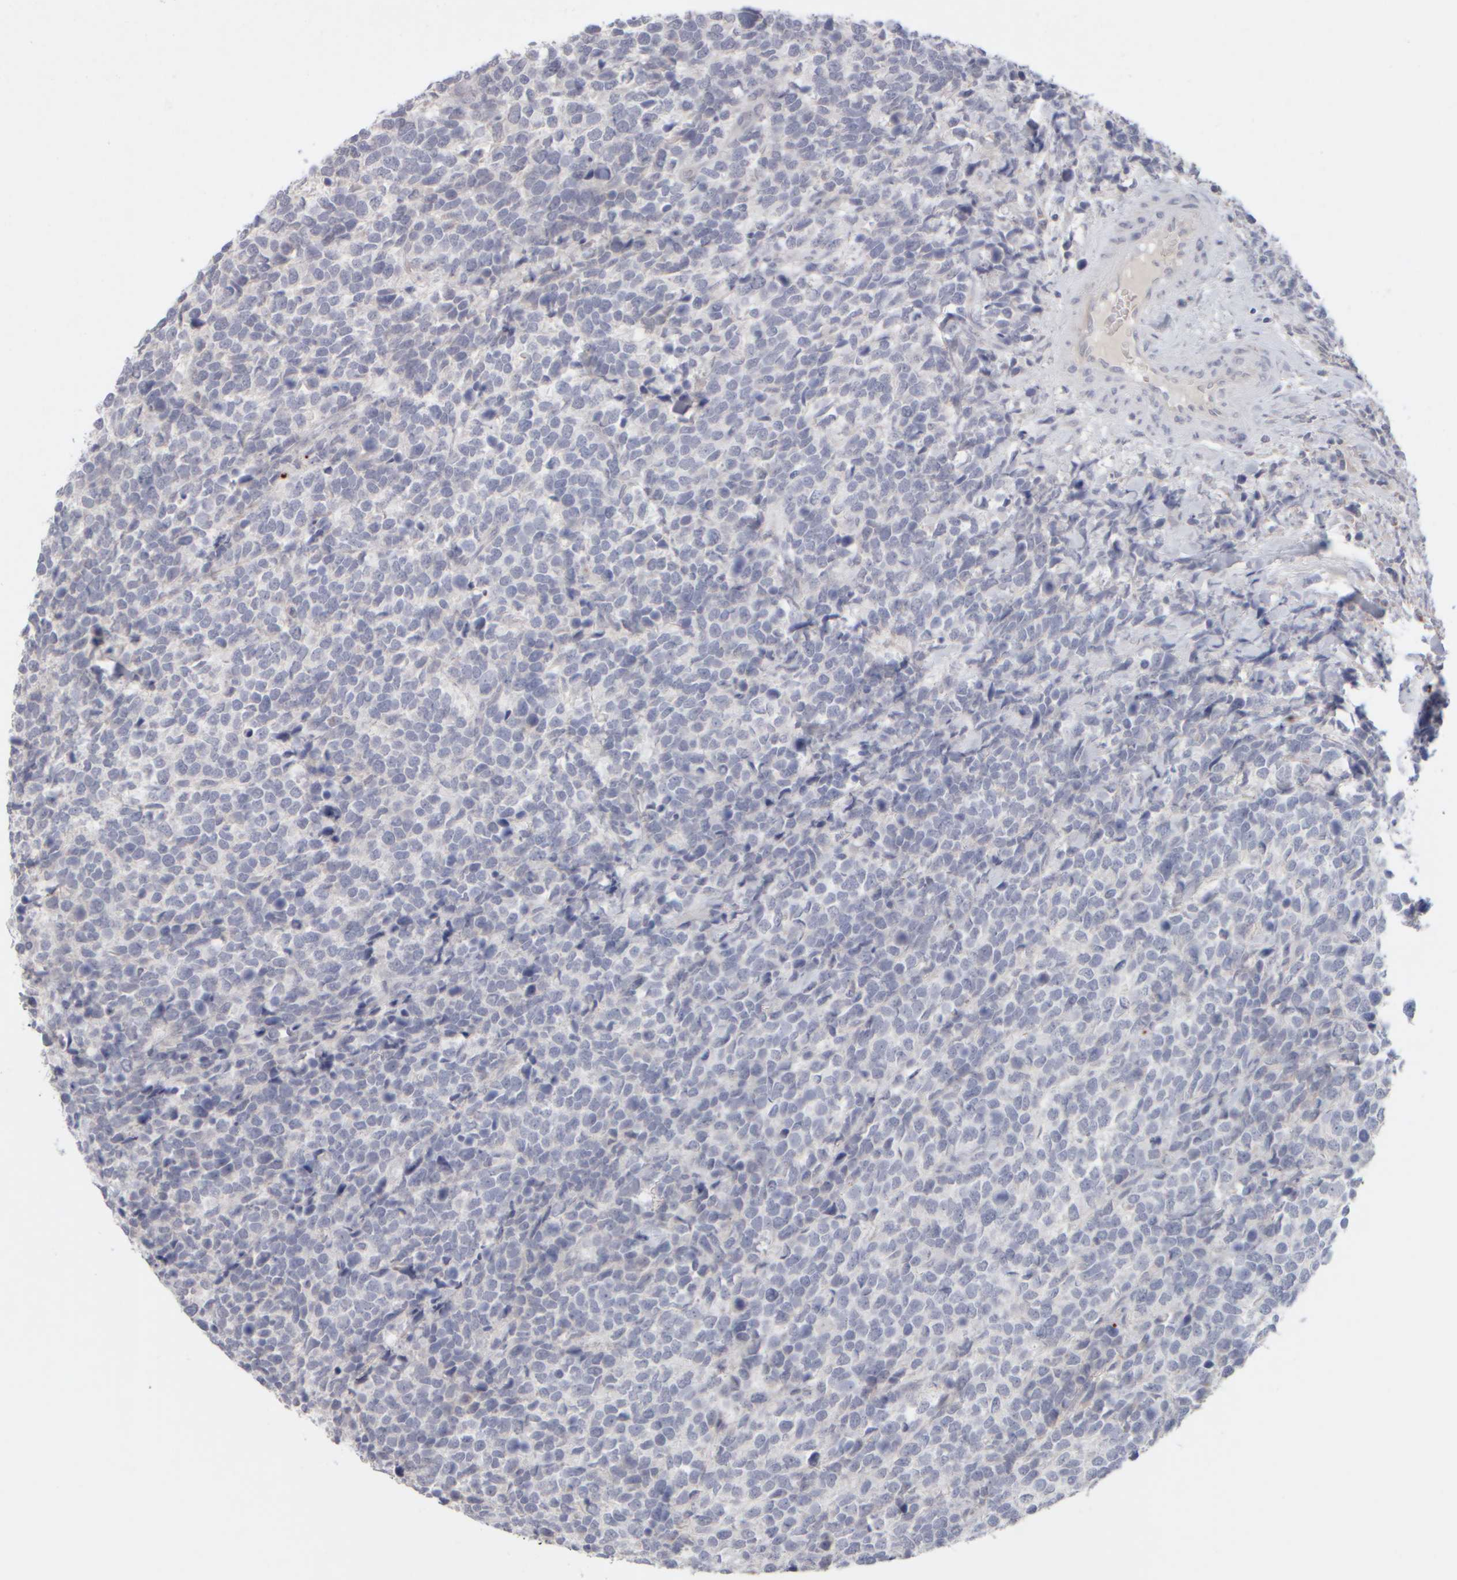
{"staining": {"intensity": "negative", "quantity": "none", "location": "none"}, "tissue": "urothelial cancer", "cell_type": "Tumor cells", "image_type": "cancer", "snomed": [{"axis": "morphology", "description": "Urothelial carcinoma, High grade"}, {"axis": "topography", "description": "Urinary bladder"}], "caption": "This is an immunohistochemistry histopathology image of urothelial carcinoma (high-grade). There is no expression in tumor cells.", "gene": "ZNF112", "patient": {"sex": "female", "age": 82}}